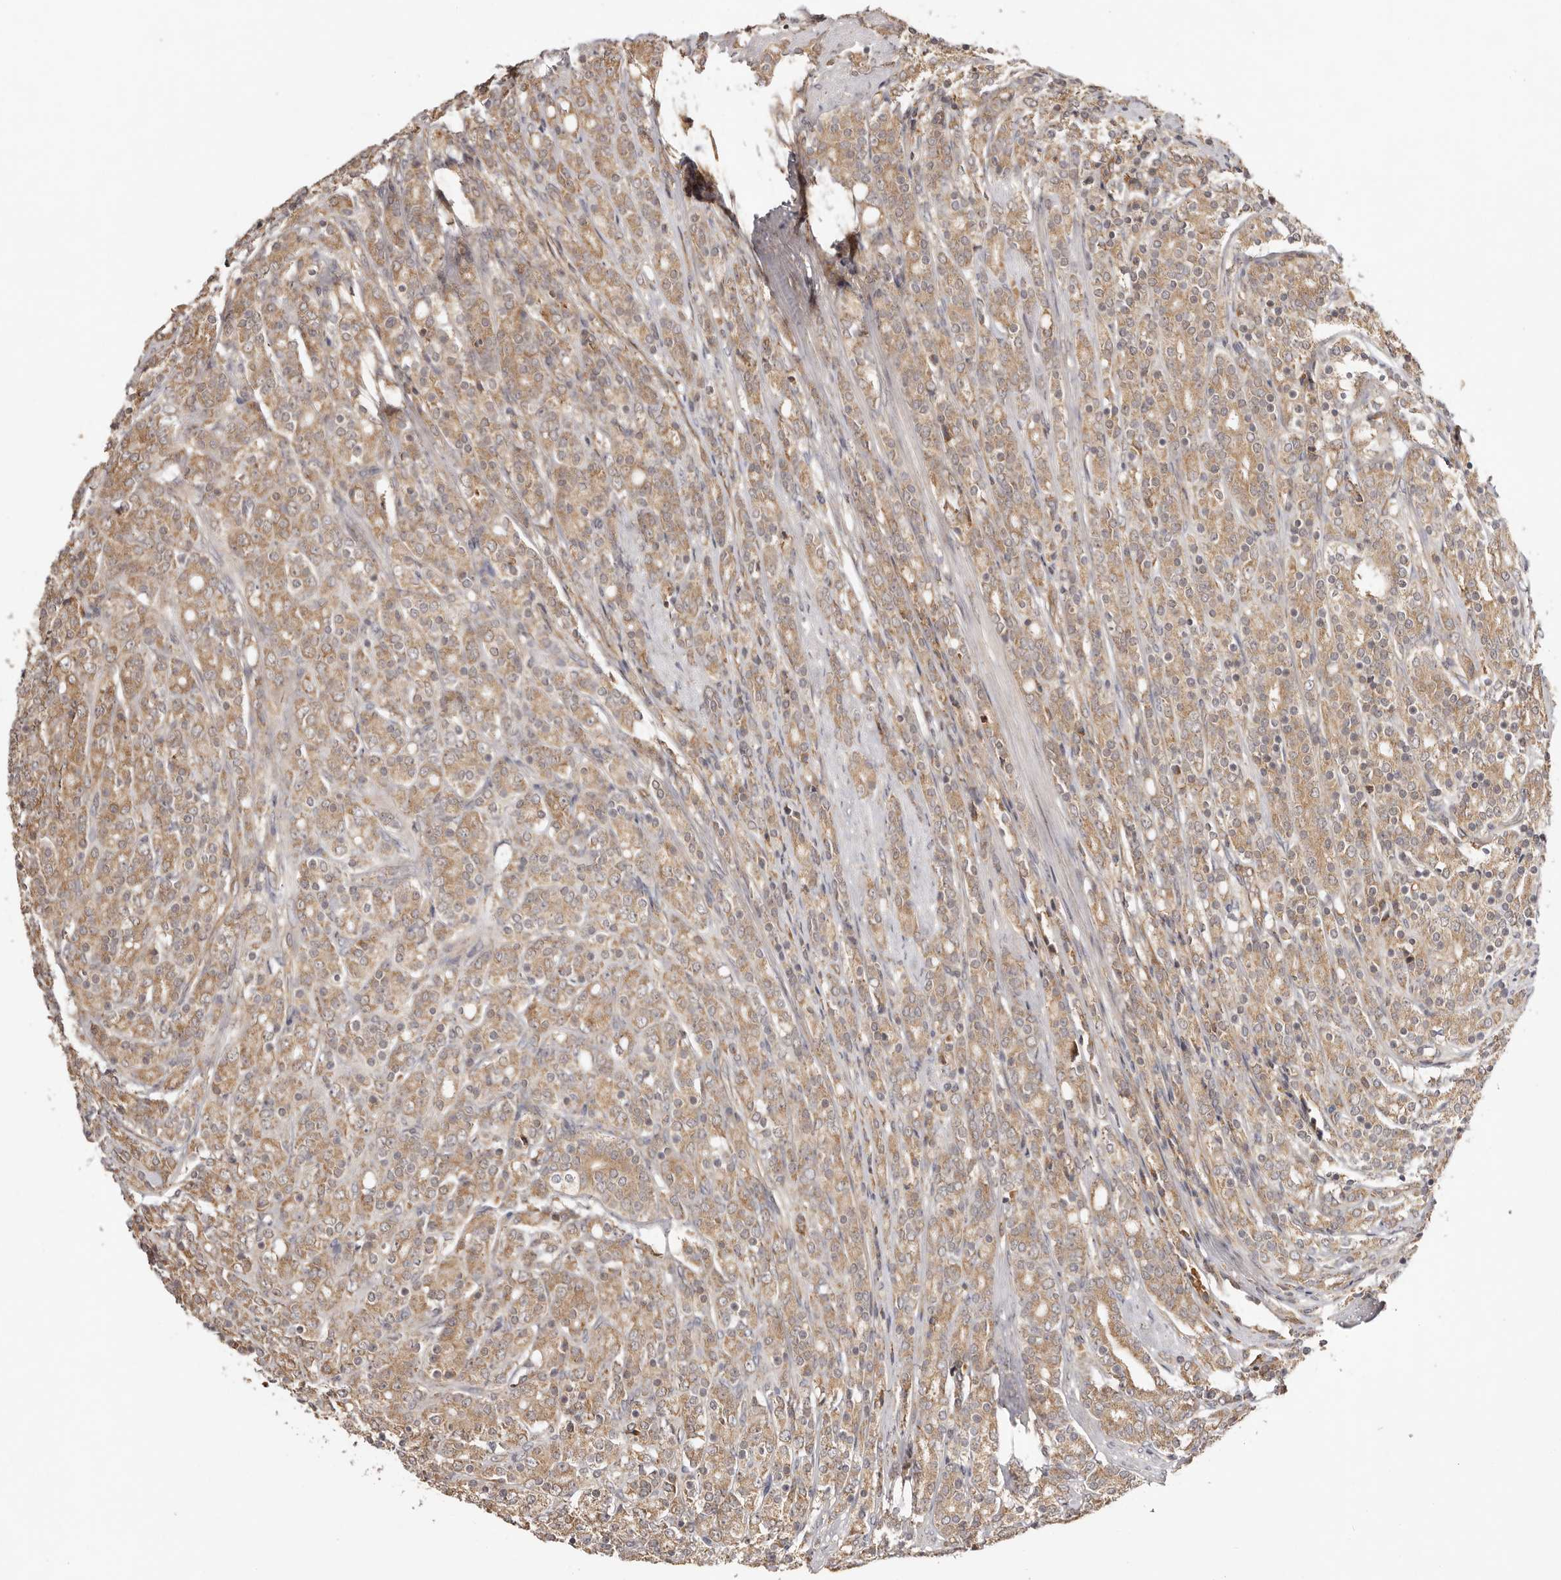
{"staining": {"intensity": "moderate", "quantity": ">75%", "location": "cytoplasmic/membranous"}, "tissue": "prostate cancer", "cell_type": "Tumor cells", "image_type": "cancer", "snomed": [{"axis": "morphology", "description": "Adenocarcinoma, High grade"}, {"axis": "topography", "description": "Prostate"}], "caption": "Brown immunohistochemical staining in human adenocarcinoma (high-grade) (prostate) displays moderate cytoplasmic/membranous expression in approximately >75% of tumor cells. Immunohistochemistry stains the protein in brown and the nuclei are stained blue.", "gene": "UBR2", "patient": {"sex": "male", "age": 62}}